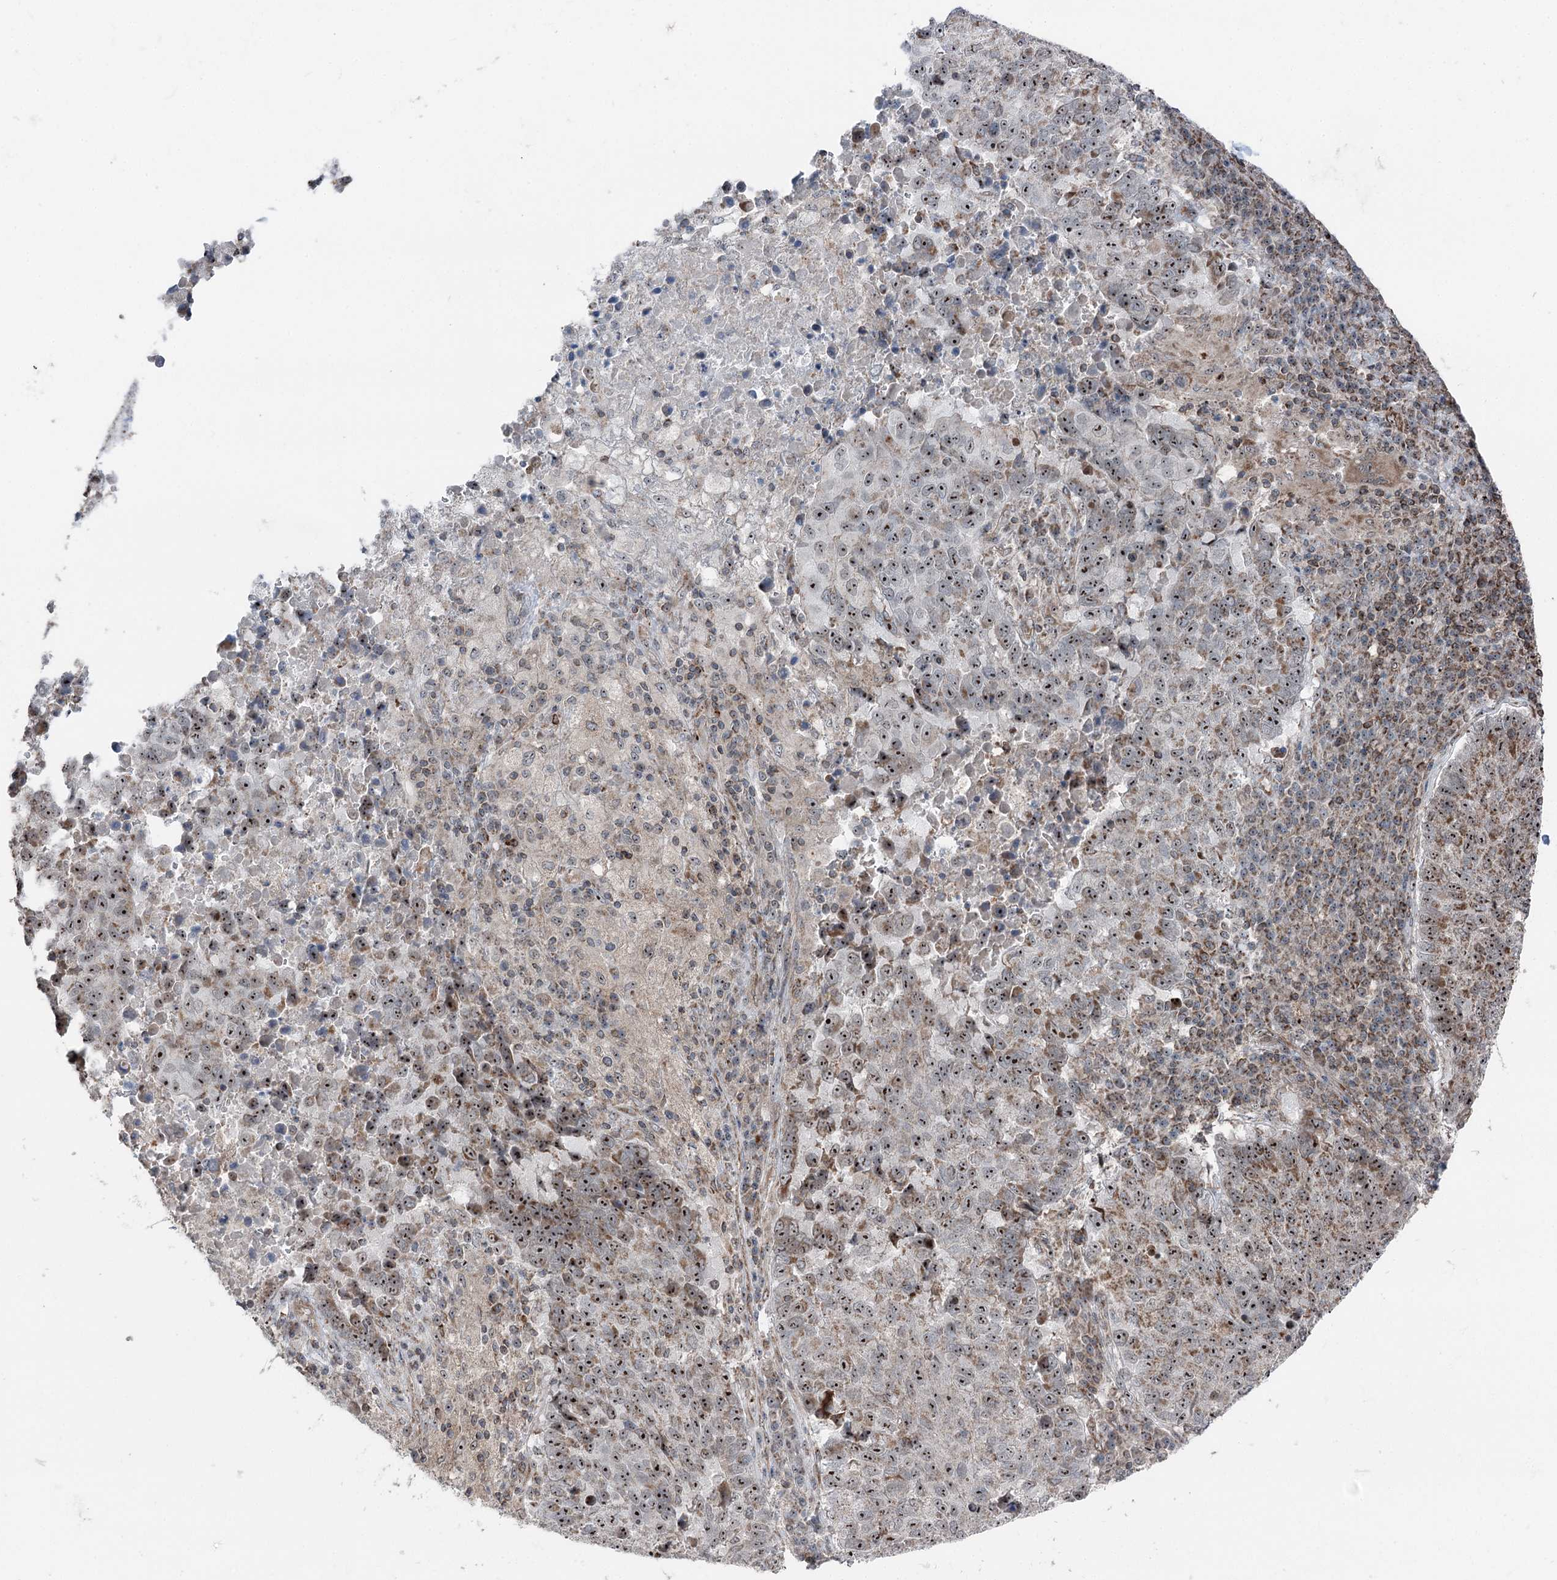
{"staining": {"intensity": "moderate", "quantity": ">75%", "location": "nuclear"}, "tissue": "lung cancer", "cell_type": "Tumor cells", "image_type": "cancer", "snomed": [{"axis": "morphology", "description": "Squamous cell carcinoma, NOS"}, {"axis": "topography", "description": "Lung"}], "caption": "An immunohistochemistry micrograph of neoplastic tissue is shown. Protein staining in brown labels moderate nuclear positivity in lung cancer within tumor cells.", "gene": "STEEP1", "patient": {"sex": "male", "age": 73}}